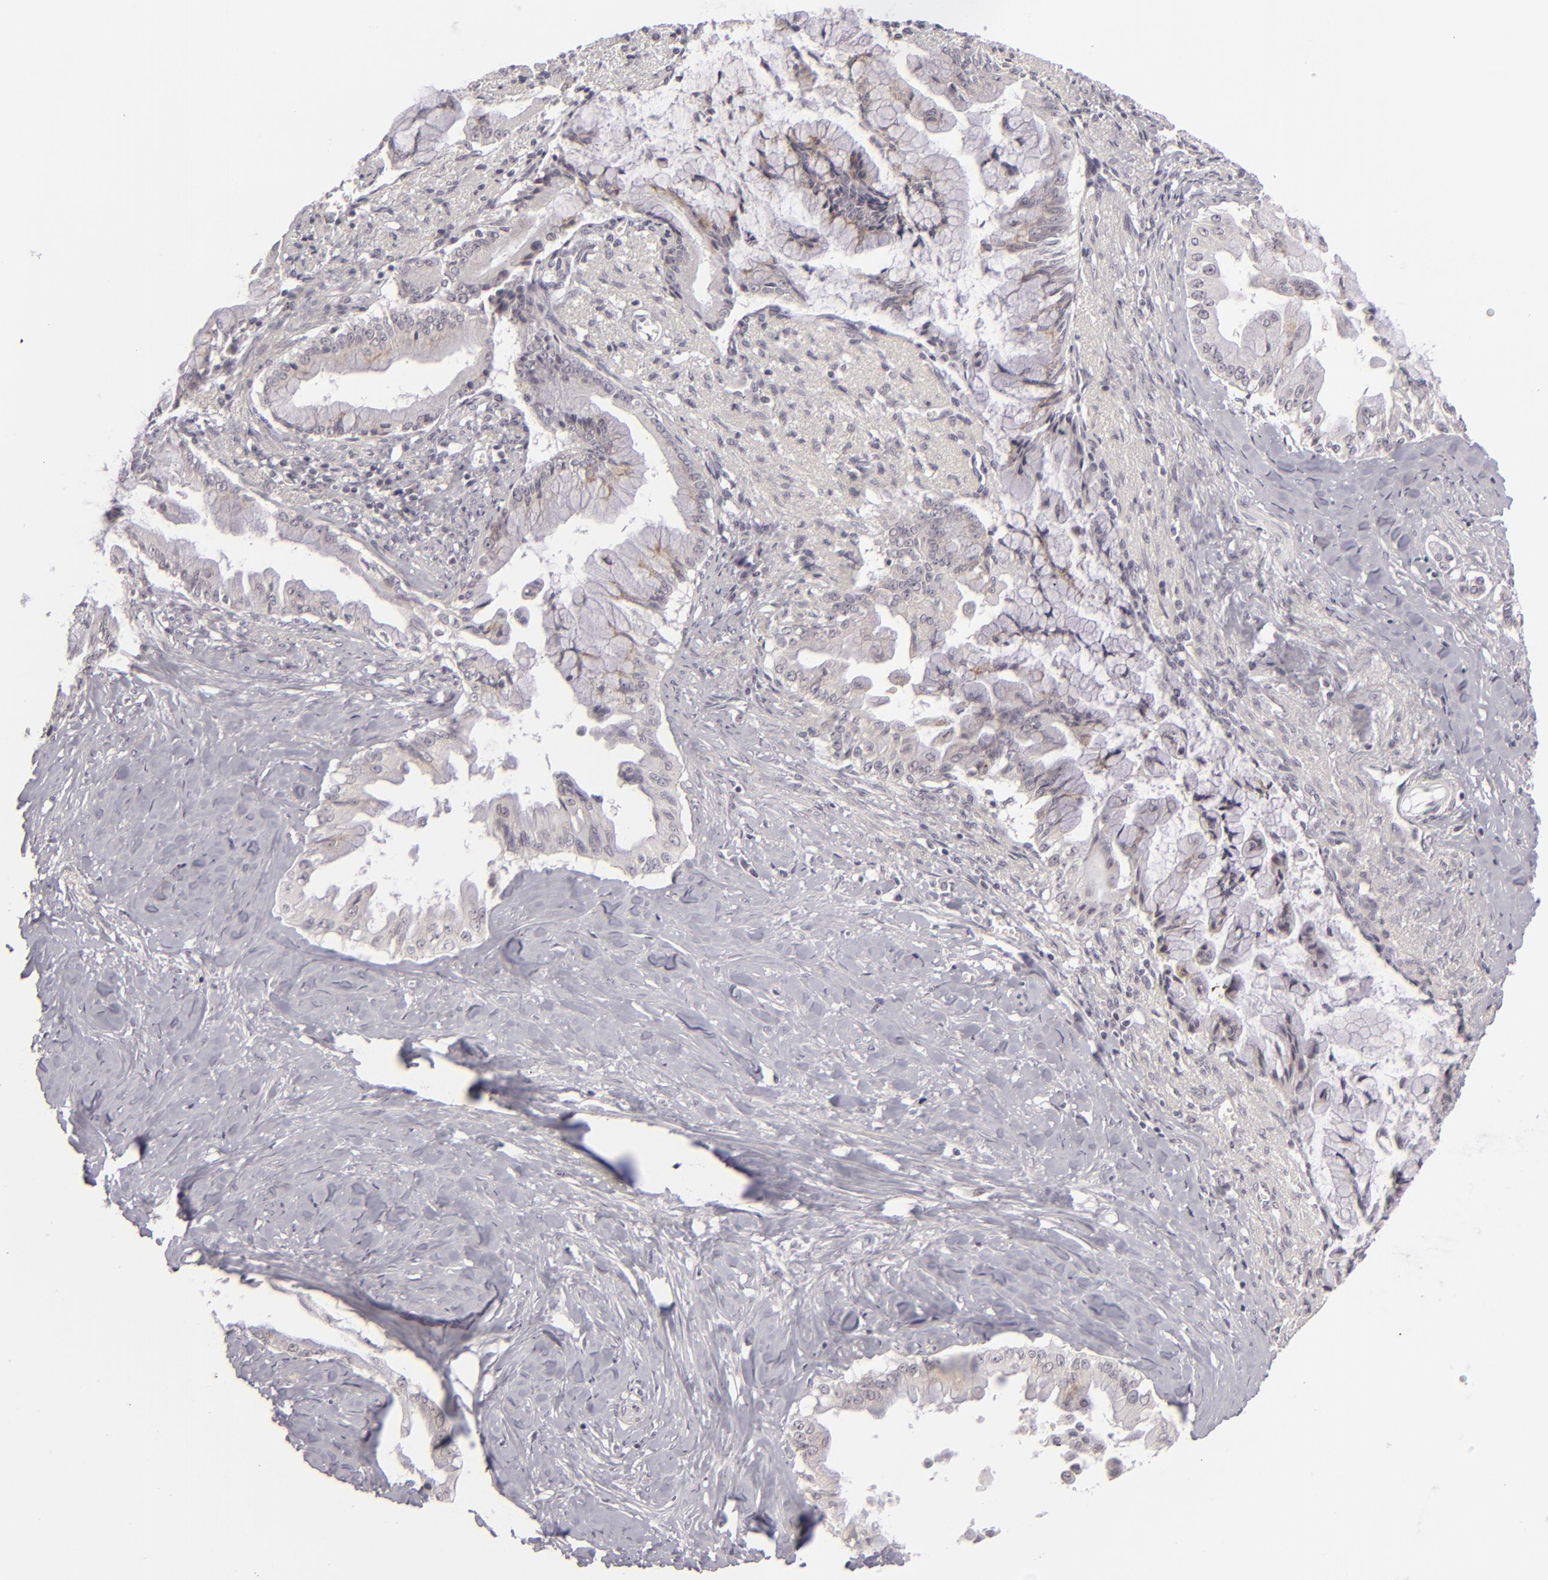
{"staining": {"intensity": "negative", "quantity": "none", "location": "none"}, "tissue": "pancreatic cancer", "cell_type": "Tumor cells", "image_type": "cancer", "snomed": [{"axis": "morphology", "description": "Adenocarcinoma, NOS"}, {"axis": "topography", "description": "Pancreas"}], "caption": "Immunohistochemistry (IHC) micrograph of pancreatic cancer stained for a protein (brown), which shows no positivity in tumor cells. The staining was performed using DAB to visualize the protein expression in brown, while the nuclei were stained in blue with hematoxylin (Magnification: 20x).", "gene": "DLG3", "patient": {"sex": "male", "age": 59}}